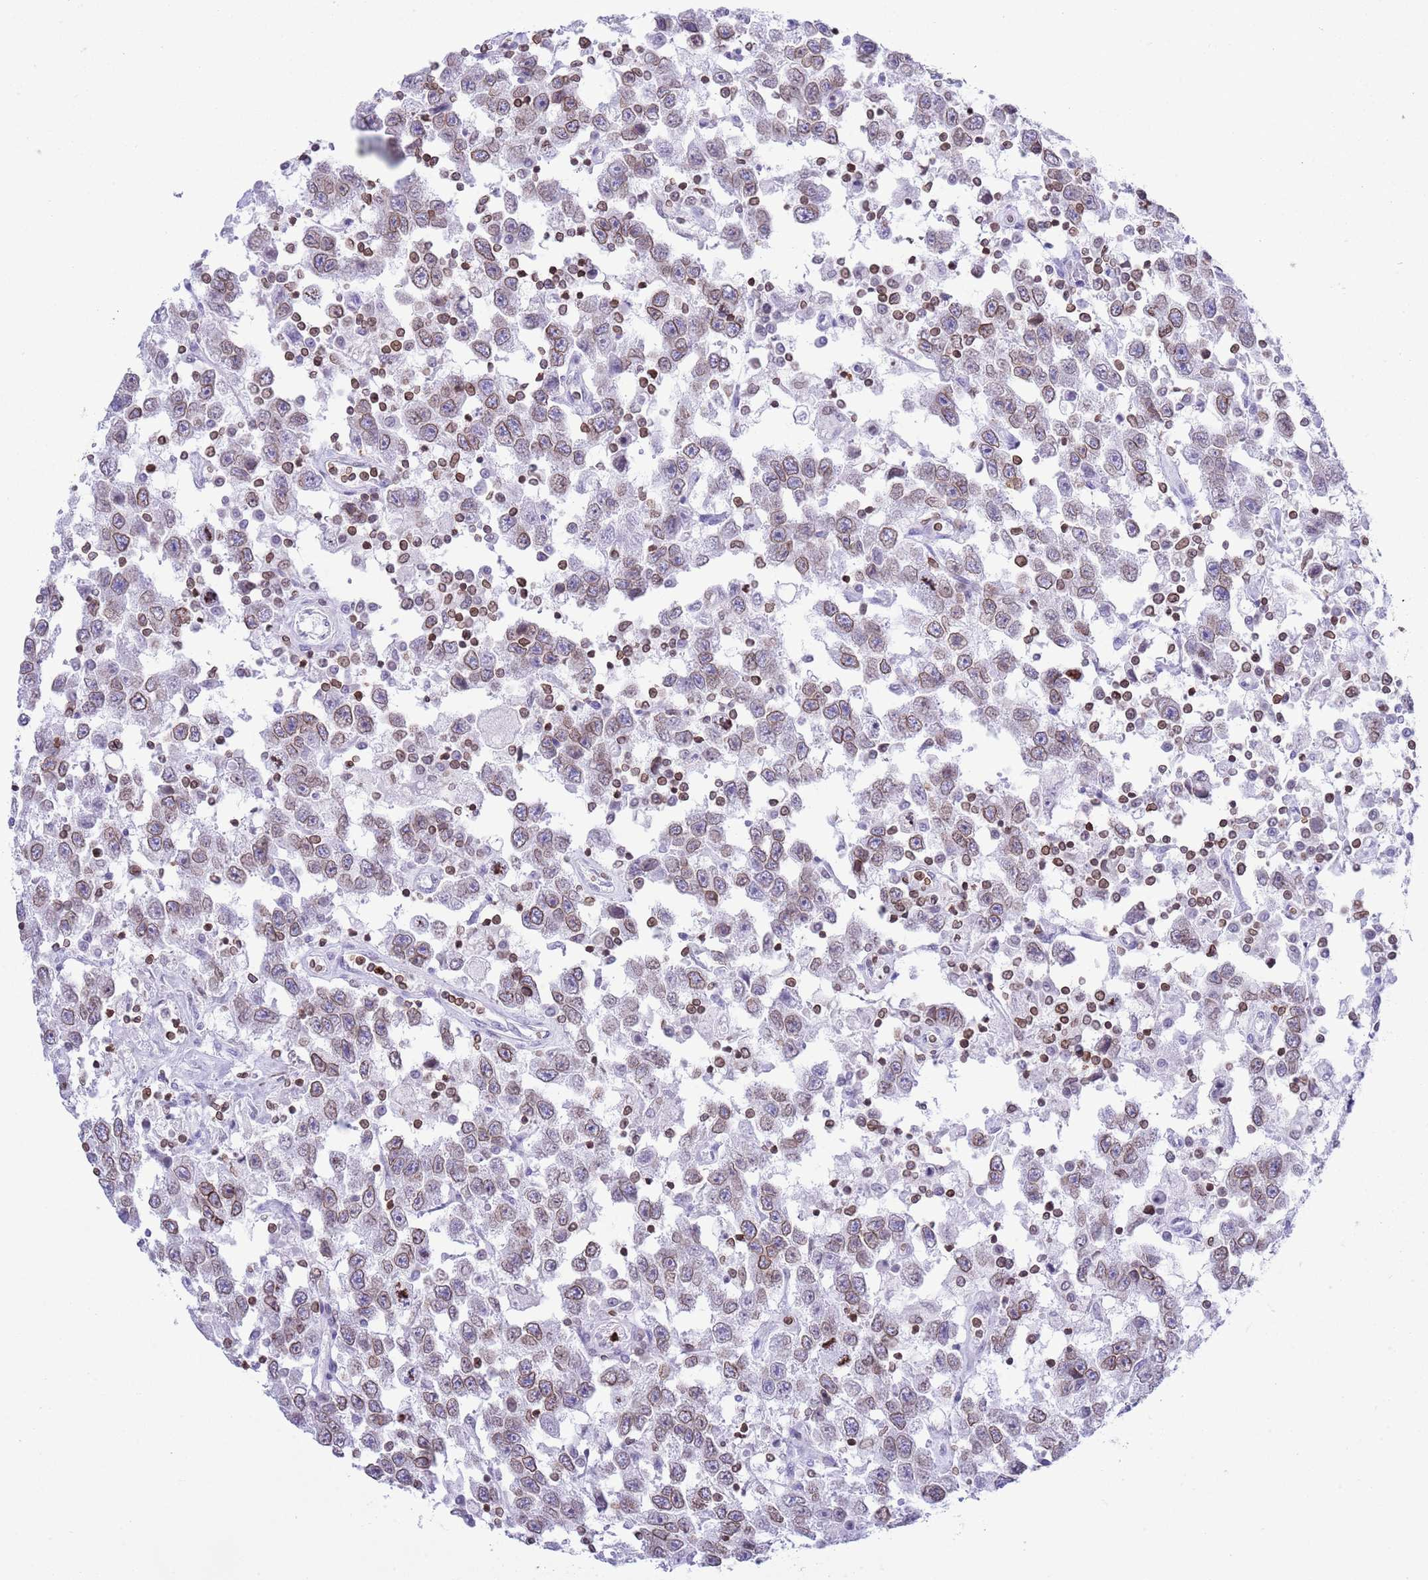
{"staining": {"intensity": "moderate", "quantity": ">75%", "location": "cytoplasmic/membranous,nuclear"}, "tissue": "testis cancer", "cell_type": "Tumor cells", "image_type": "cancer", "snomed": [{"axis": "morphology", "description": "Seminoma, NOS"}, {"axis": "topography", "description": "Testis"}], "caption": "Seminoma (testis) stained with DAB (3,3'-diaminobenzidine) IHC demonstrates medium levels of moderate cytoplasmic/membranous and nuclear staining in approximately >75% of tumor cells. Using DAB (3,3'-diaminobenzidine) (brown) and hematoxylin (blue) stains, captured at high magnification using brightfield microscopy.", "gene": "LBR", "patient": {"sex": "male", "age": 41}}